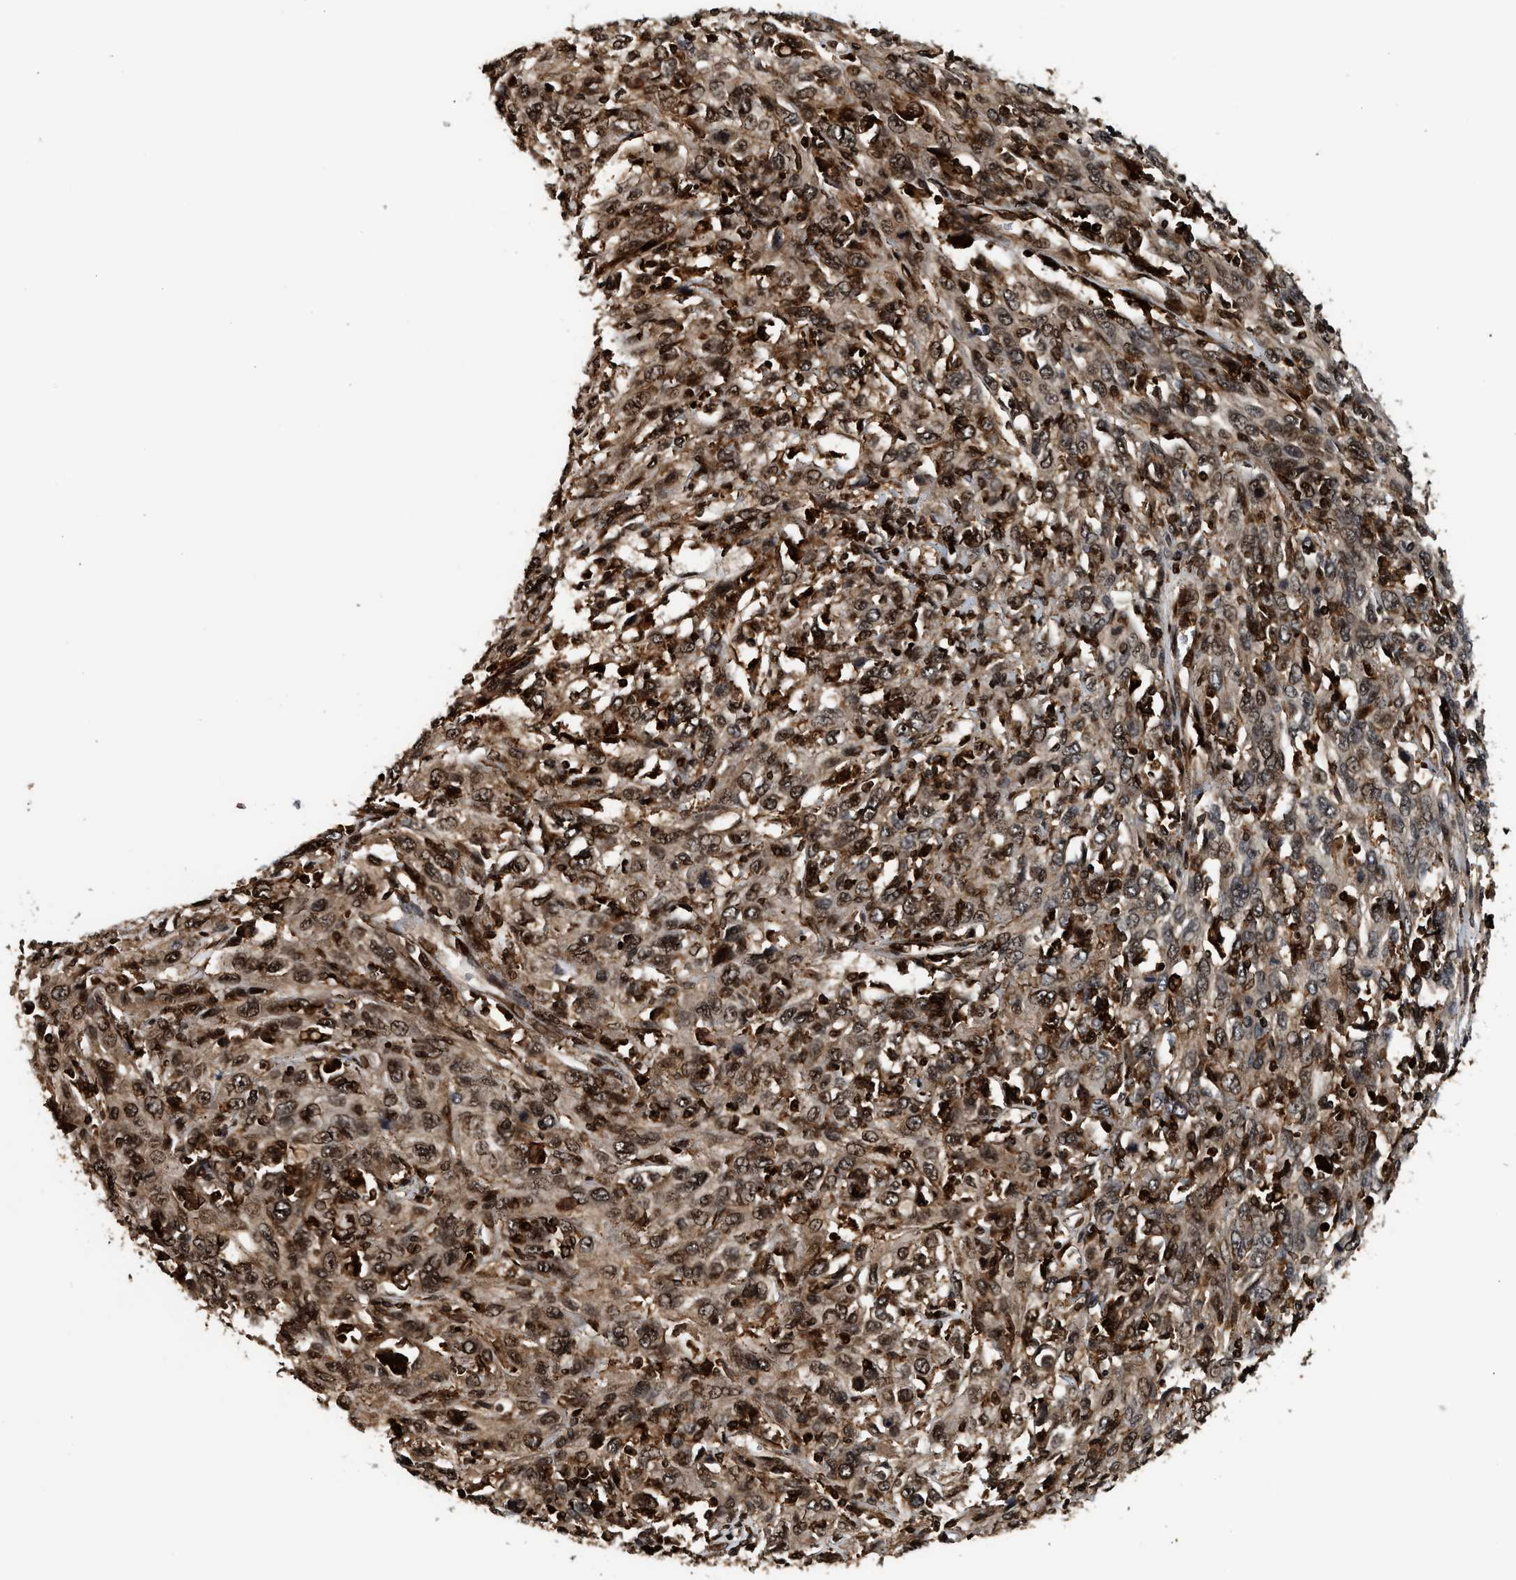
{"staining": {"intensity": "strong", "quantity": ">75%", "location": "cytoplasmic/membranous,nuclear"}, "tissue": "cervical cancer", "cell_type": "Tumor cells", "image_type": "cancer", "snomed": [{"axis": "morphology", "description": "Squamous cell carcinoma, NOS"}, {"axis": "topography", "description": "Cervix"}], "caption": "IHC (DAB (3,3'-diaminobenzidine)) staining of cervical cancer displays strong cytoplasmic/membranous and nuclear protein expression in about >75% of tumor cells. The protein is shown in brown color, while the nuclei are stained blue.", "gene": "MDM2", "patient": {"sex": "female", "age": 46}}